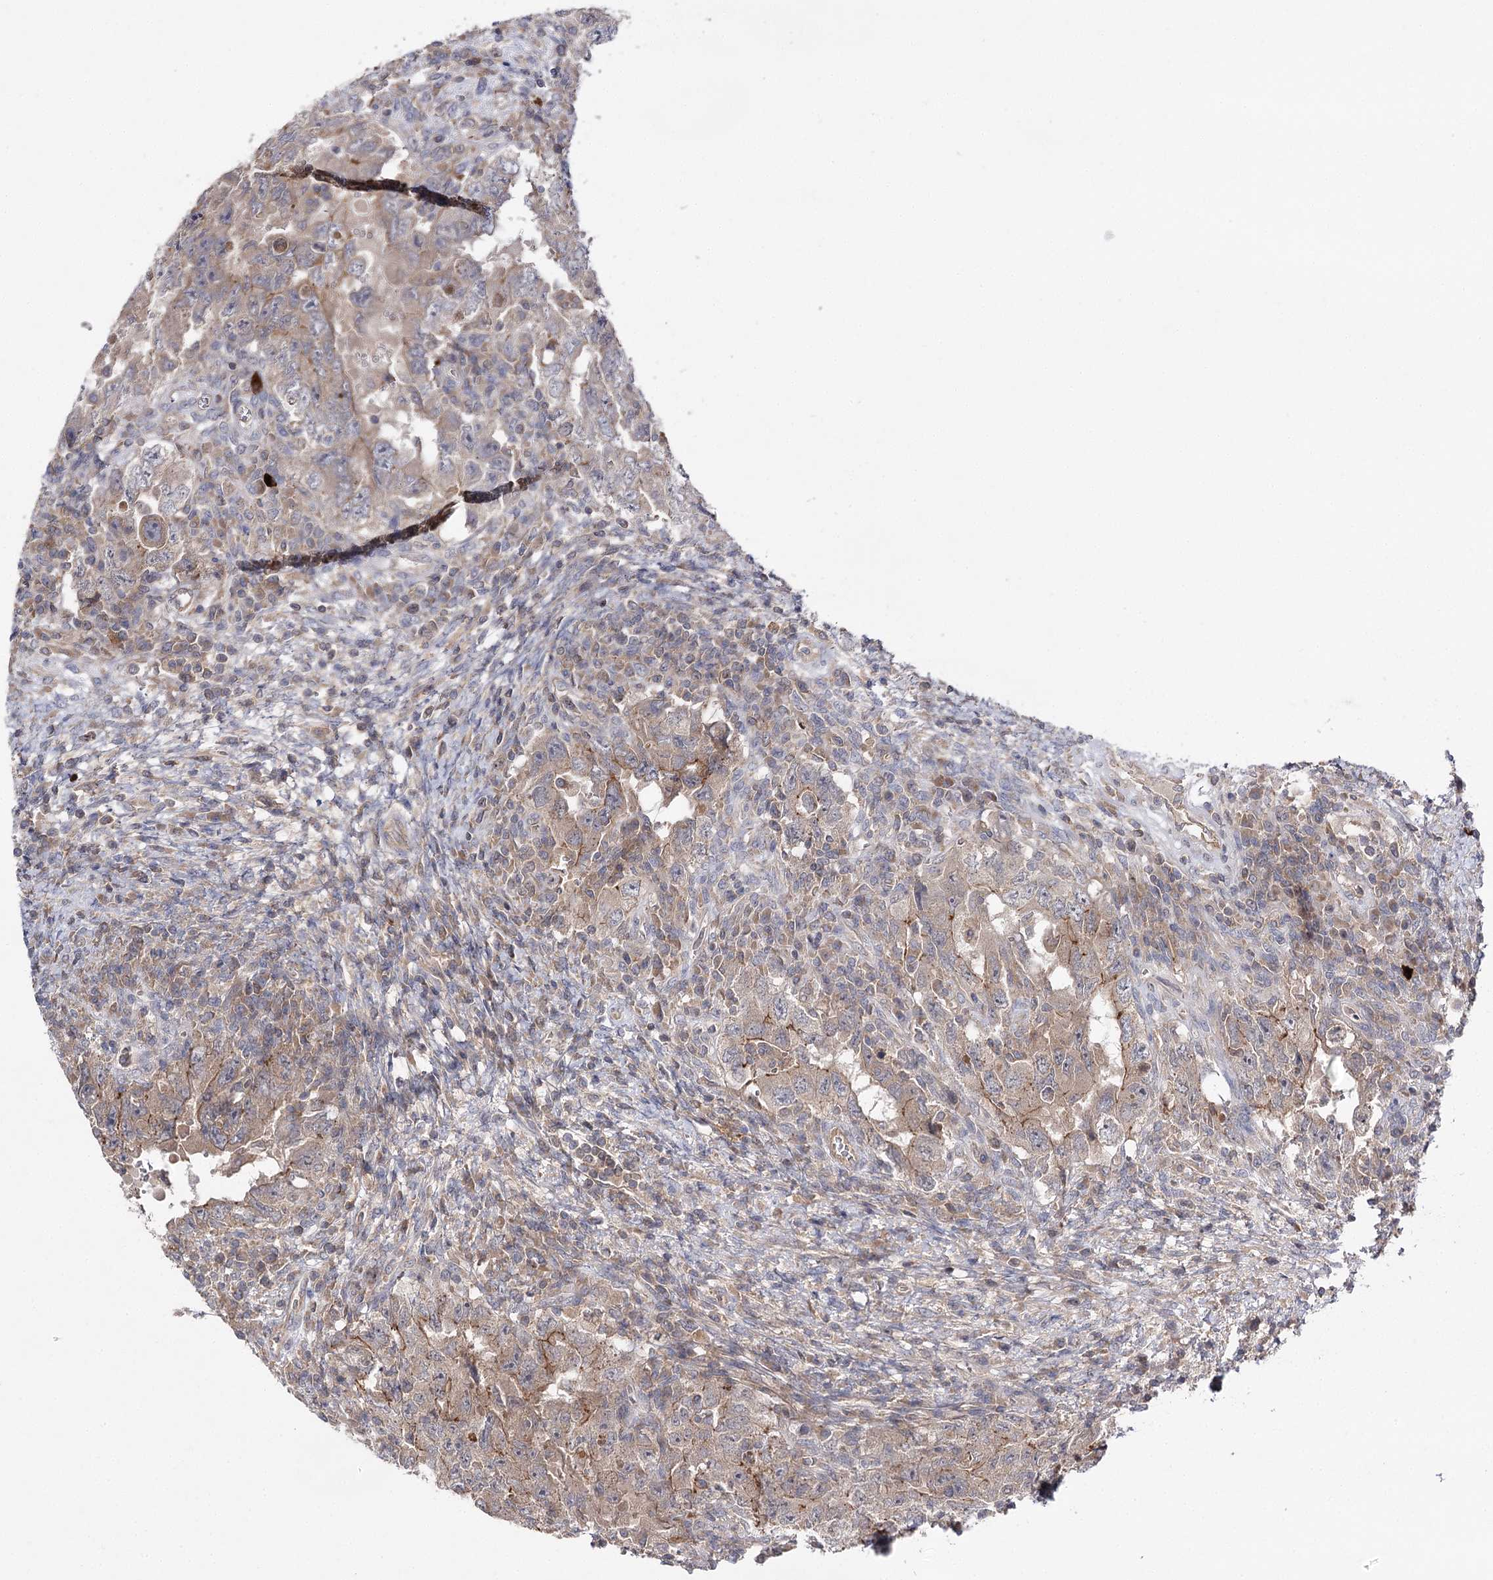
{"staining": {"intensity": "weak", "quantity": ">75%", "location": "cytoplasmic/membranous"}, "tissue": "testis cancer", "cell_type": "Tumor cells", "image_type": "cancer", "snomed": [{"axis": "morphology", "description": "Carcinoma, Embryonal, NOS"}, {"axis": "topography", "description": "Testis"}], "caption": "A high-resolution histopathology image shows immunohistochemistry staining of testis embryonal carcinoma, which exhibits weak cytoplasmic/membranous positivity in approximately >75% of tumor cells. Using DAB (brown) and hematoxylin (blue) stains, captured at high magnification using brightfield microscopy.", "gene": "BCR", "patient": {"sex": "male", "age": 26}}